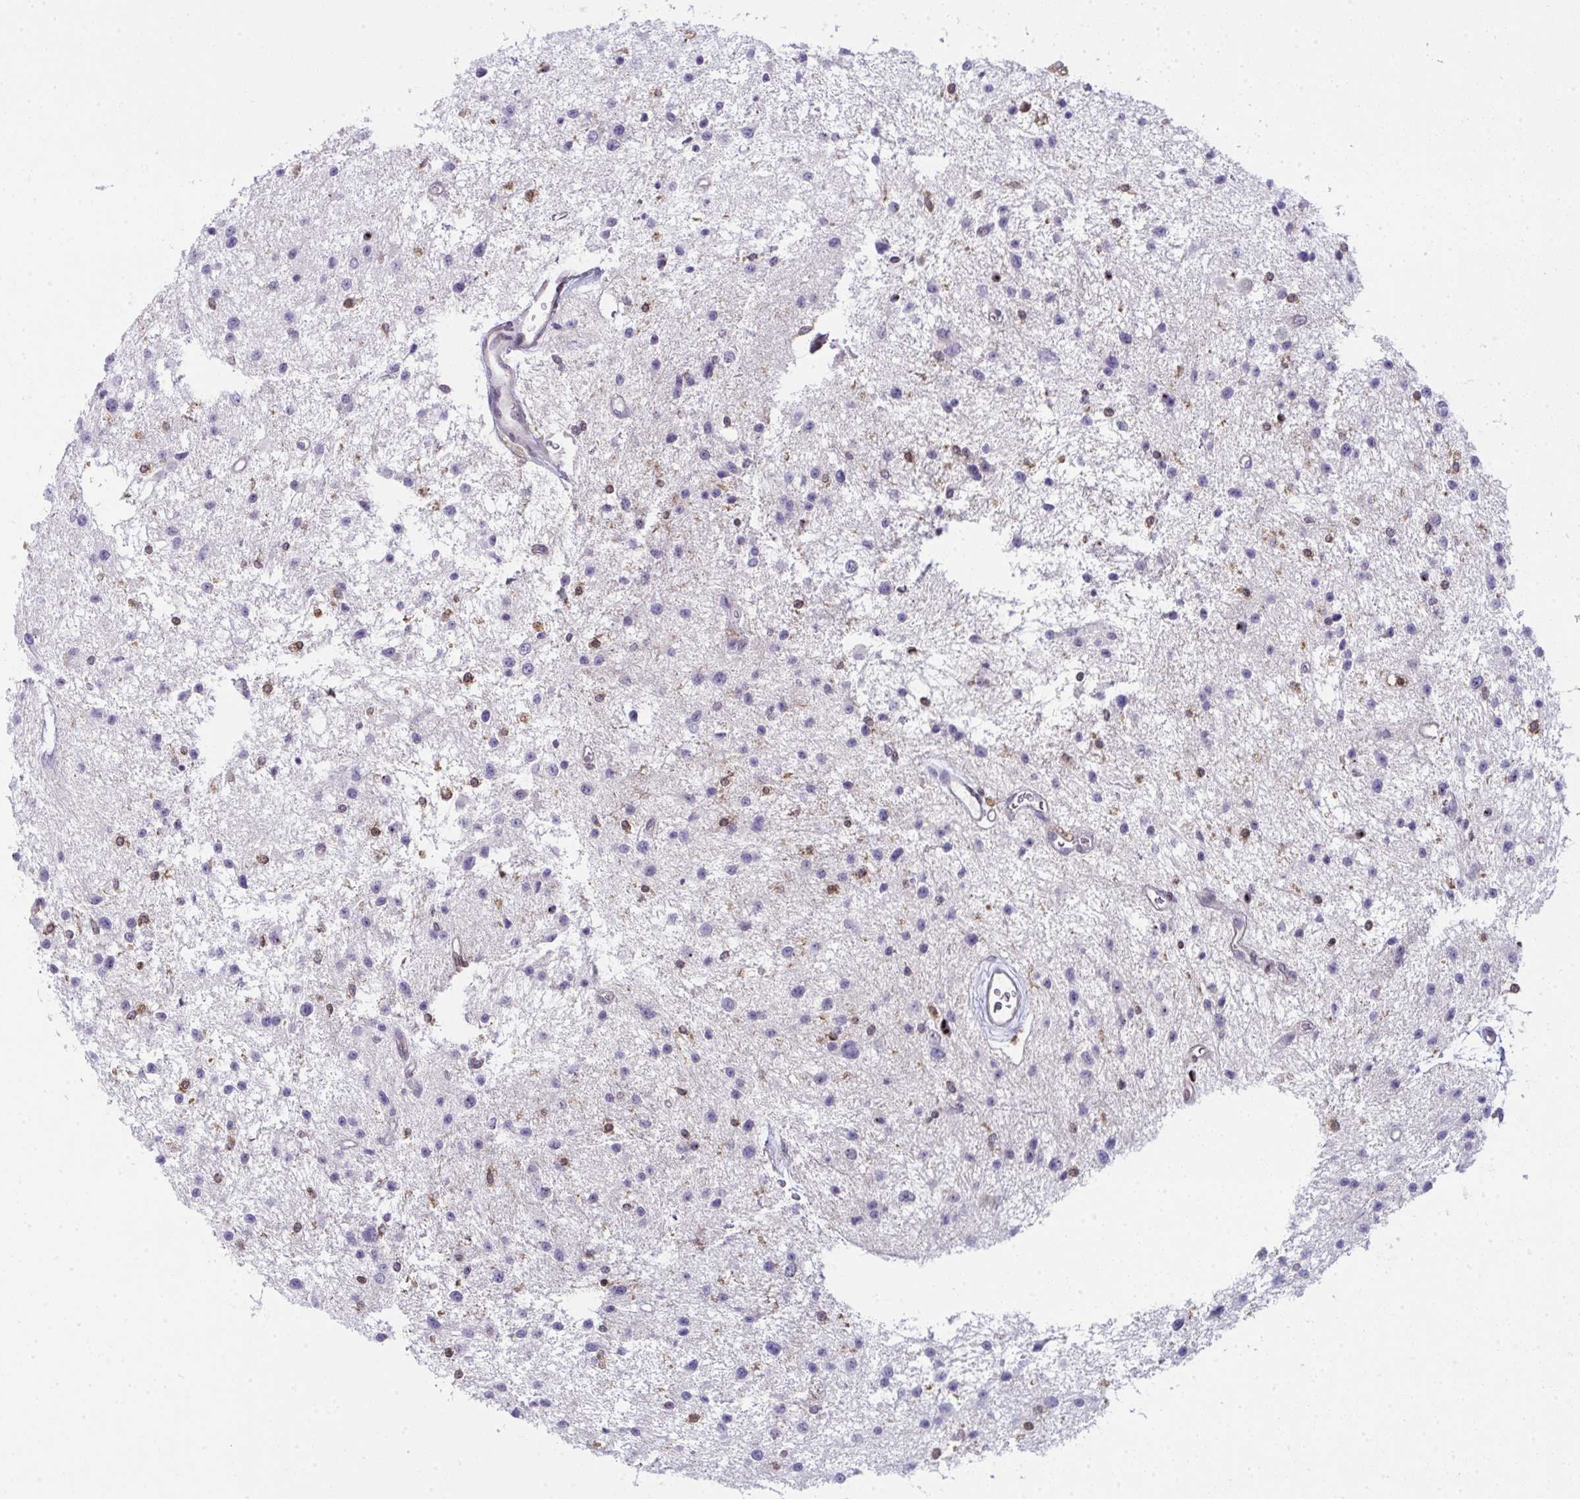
{"staining": {"intensity": "moderate", "quantity": "<25%", "location": "cytoplasmic/membranous,nuclear"}, "tissue": "glioma", "cell_type": "Tumor cells", "image_type": "cancer", "snomed": [{"axis": "morphology", "description": "Glioma, malignant, Low grade"}, {"axis": "topography", "description": "Brain"}], "caption": "A high-resolution image shows IHC staining of glioma, which shows moderate cytoplasmic/membranous and nuclear expression in about <25% of tumor cells.", "gene": "ALDH16A1", "patient": {"sex": "male", "age": 43}}